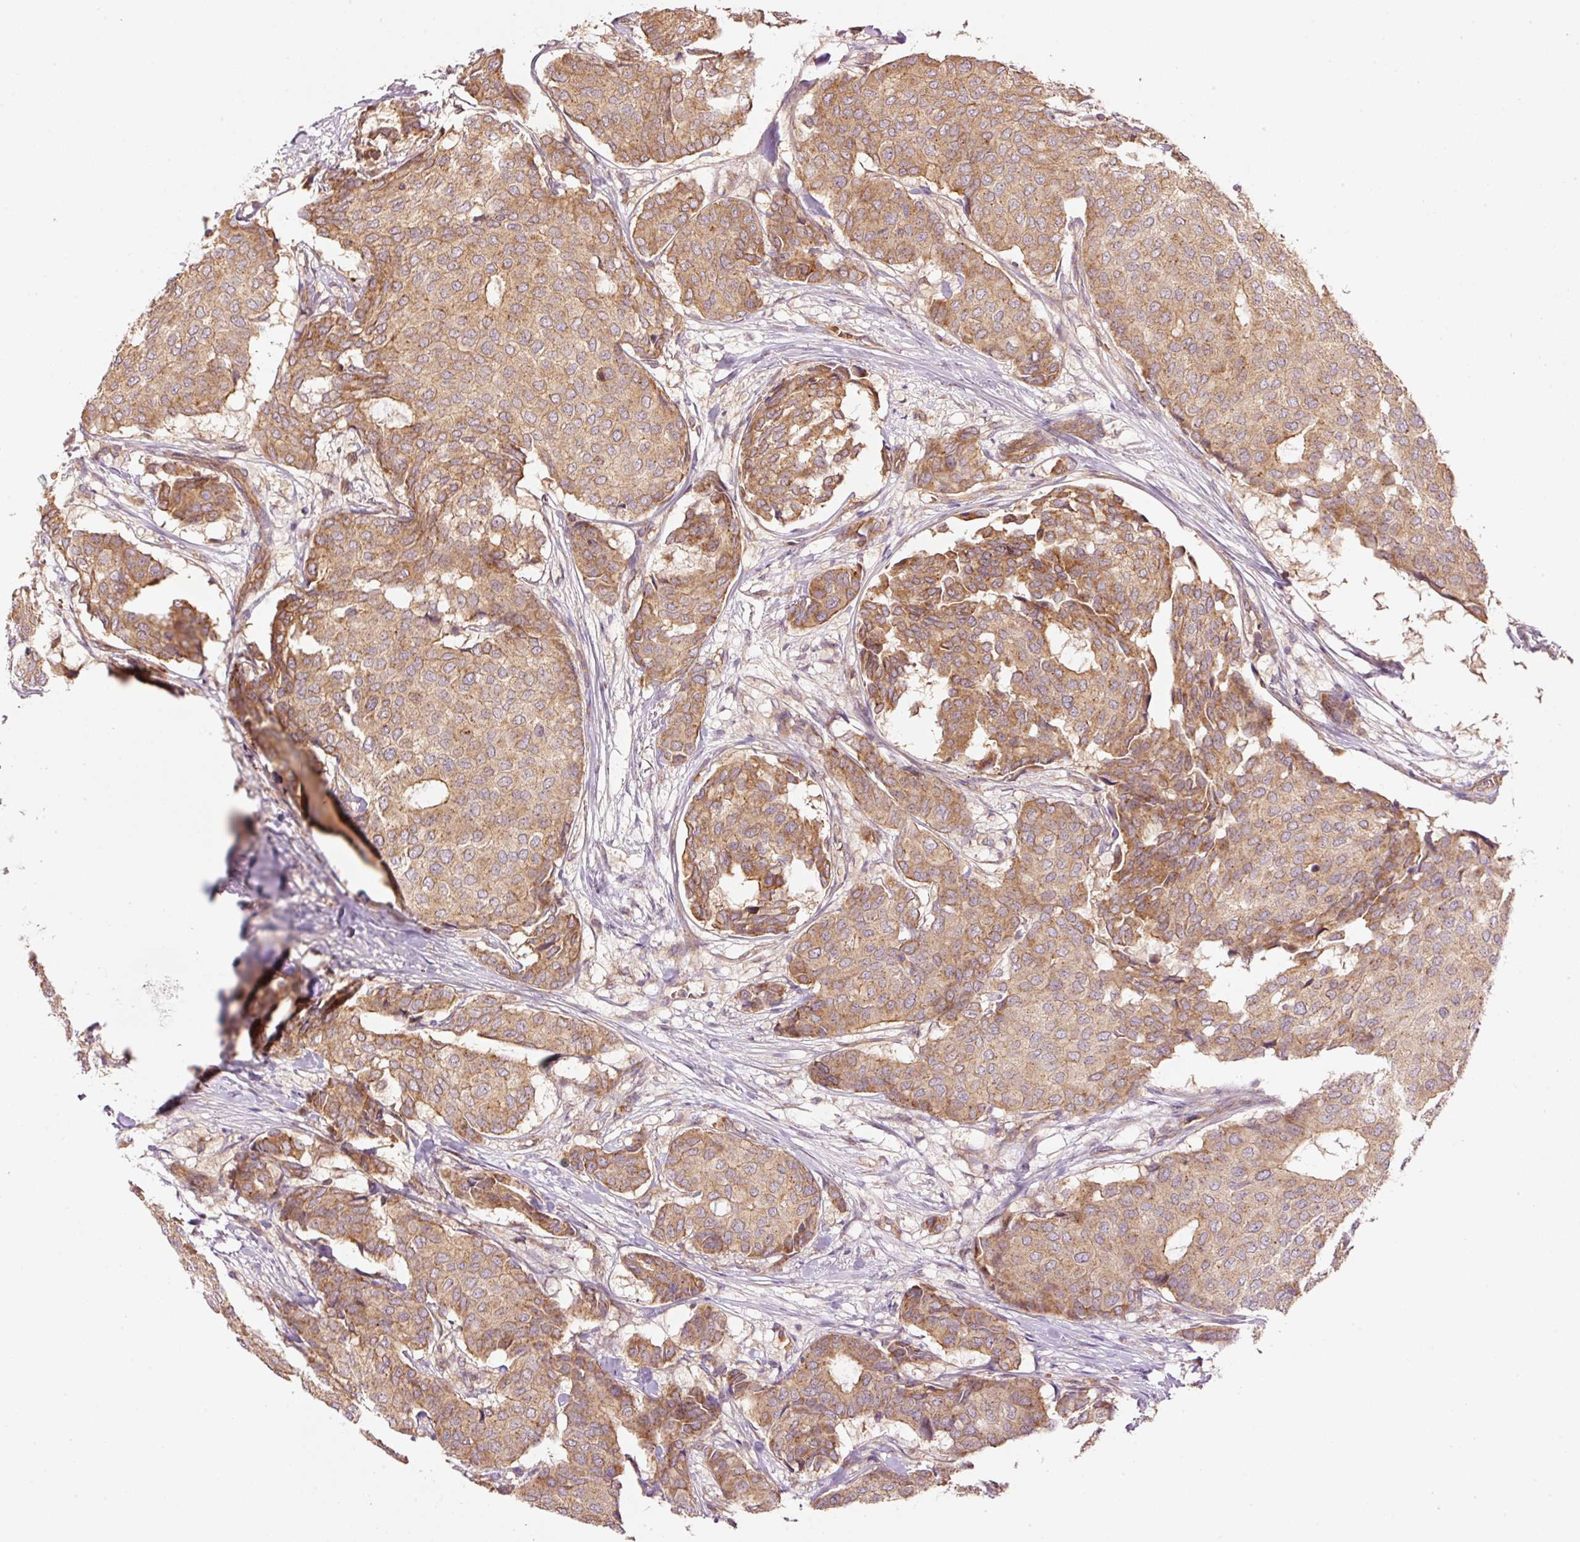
{"staining": {"intensity": "moderate", "quantity": ">75%", "location": "cytoplasmic/membranous"}, "tissue": "breast cancer", "cell_type": "Tumor cells", "image_type": "cancer", "snomed": [{"axis": "morphology", "description": "Duct carcinoma"}, {"axis": "topography", "description": "Breast"}], "caption": "This is a micrograph of IHC staining of breast cancer (infiltrating ductal carcinoma), which shows moderate staining in the cytoplasmic/membranous of tumor cells.", "gene": "ADCY4", "patient": {"sex": "female", "age": 75}}